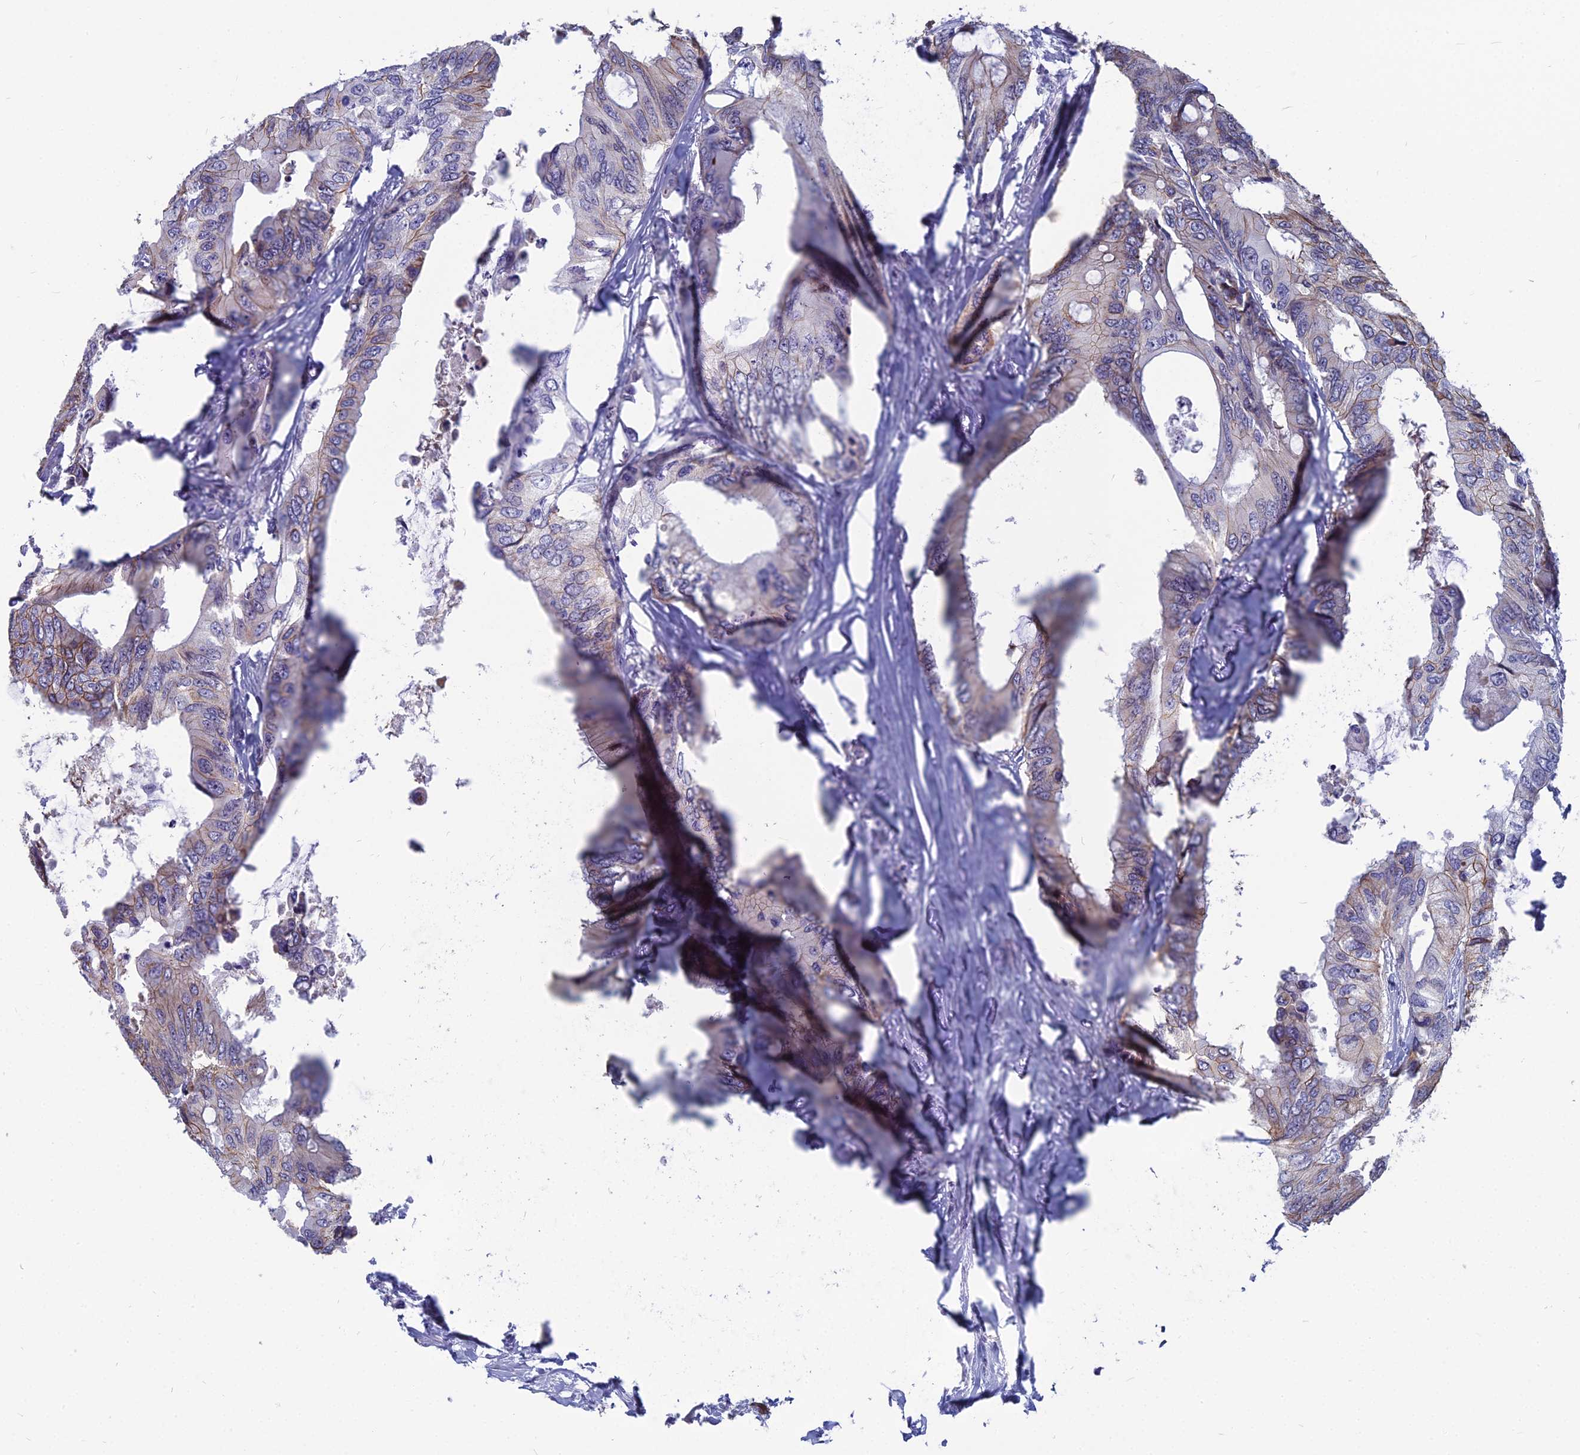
{"staining": {"intensity": "weak", "quantity": "25%-75%", "location": "cytoplasmic/membranous"}, "tissue": "colorectal cancer", "cell_type": "Tumor cells", "image_type": "cancer", "snomed": [{"axis": "morphology", "description": "Adenocarcinoma, NOS"}, {"axis": "topography", "description": "Colon"}], "caption": "Adenocarcinoma (colorectal) tissue displays weak cytoplasmic/membranous expression in about 25%-75% of tumor cells", "gene": "MYBPC2", "patient": {"sex": "male", "age": 71}}